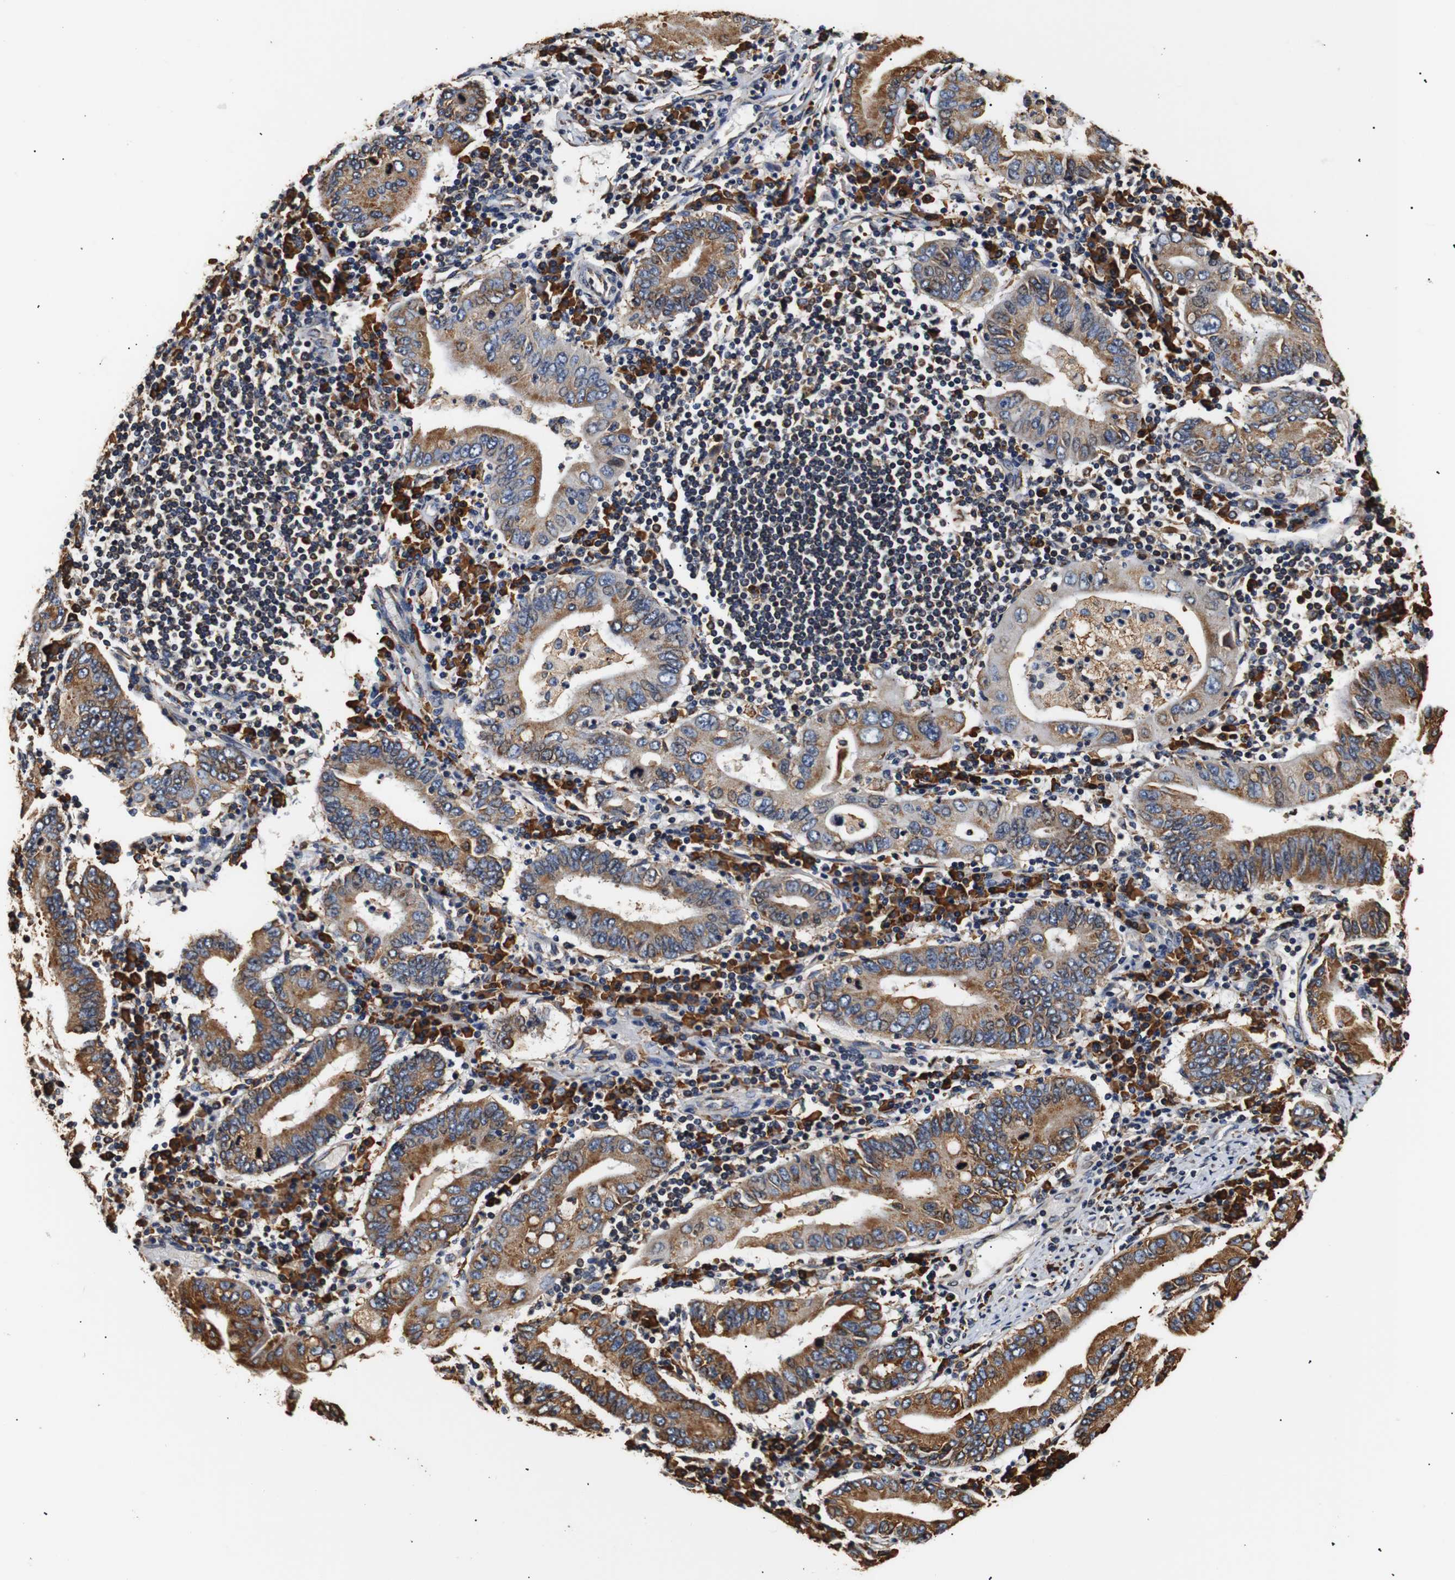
{"staining": {"intensity": "moderate", "quantity": ">75%", "location": "cytoplasmic/membranous"}, "tissue": "stomach cancer", "cell_type": "Tumor cells", "image_type": "cancer", "snomed": [{"axis": "morphology", "description": "Normal tissue, NOS"}, {"axis": "morphology", "description": "Adenocarcinoma, NOS"}, {"axis": "topography", "description": "Esophagus"}, {"axis": "topography", "description": "Stomach, upper"}, {"axis": "topography", "description": "Peripheral nerve tissue"}], "caption": "The immunohistochemical stain shows moderate cytoplasmic/membranous expression in tumor cells of stomach cancer tissue.", "gene": "HHIP", "patient": {"sex": "male", "age": 62}}